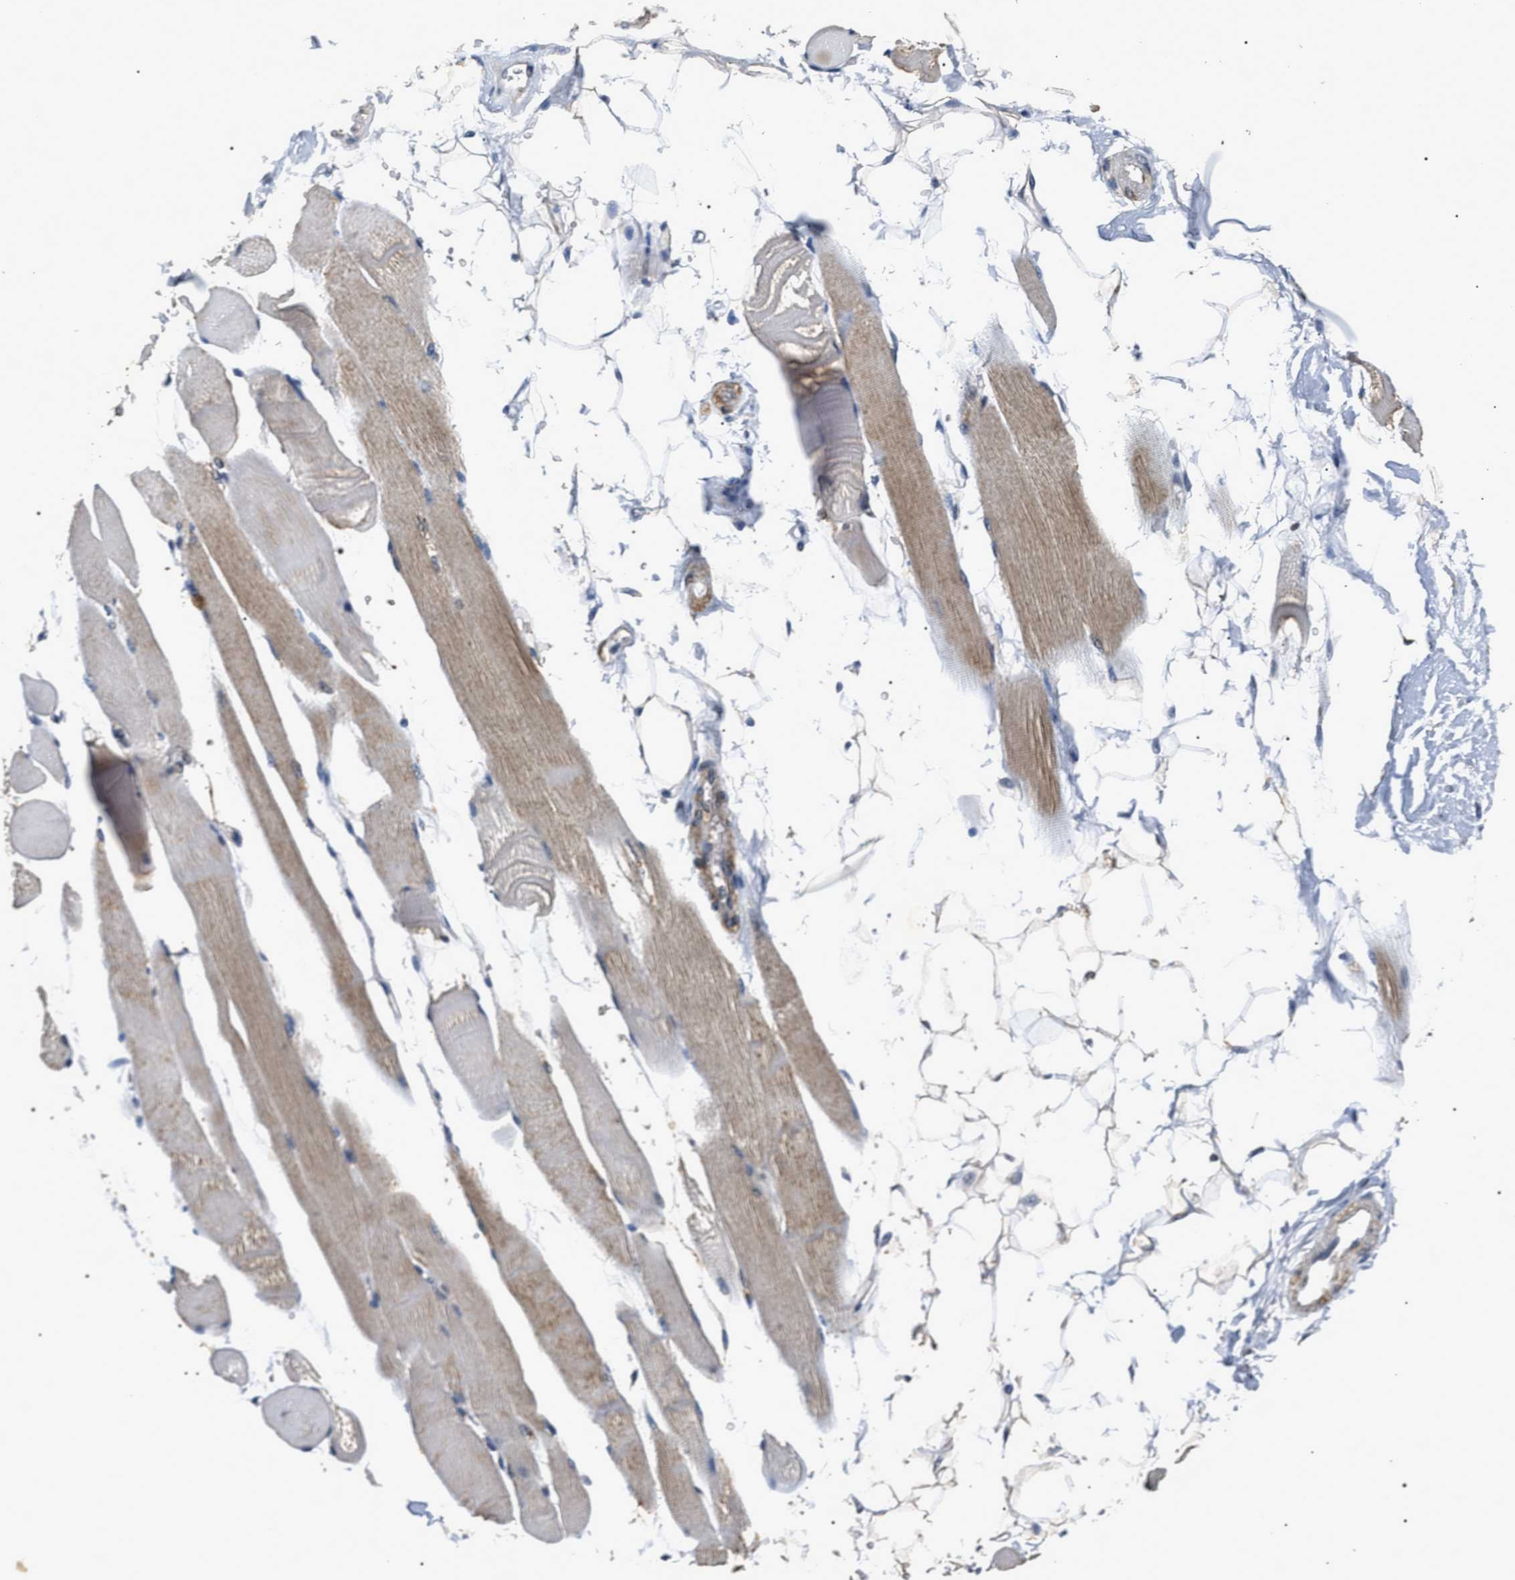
{"staining": {"intensity": "moderate", "quantity": "25%-75%", "location": "cytoplasmic/membranous"}, "tissue": "skeletal muscle", "cell_type": "Myocytes", "image_type": "normal", "snomed": [{"axis": "morphology", "description": "Normal tissue, NOS"}, {"axis": "topography", "description": "Skeletal muscle"}, {"axis": "topography", "description": "Peripheral nerve tissue"}], "caption": "Immunohistochemical staining of unremarkable human skeletal muscle reveals 25%-75% levels of moderate cytoplasmic/membranous protein positivity in about 25%-75% of myocytes.", "gene": "ANP32E", "patient": {"sex": "female", "age": 84}}